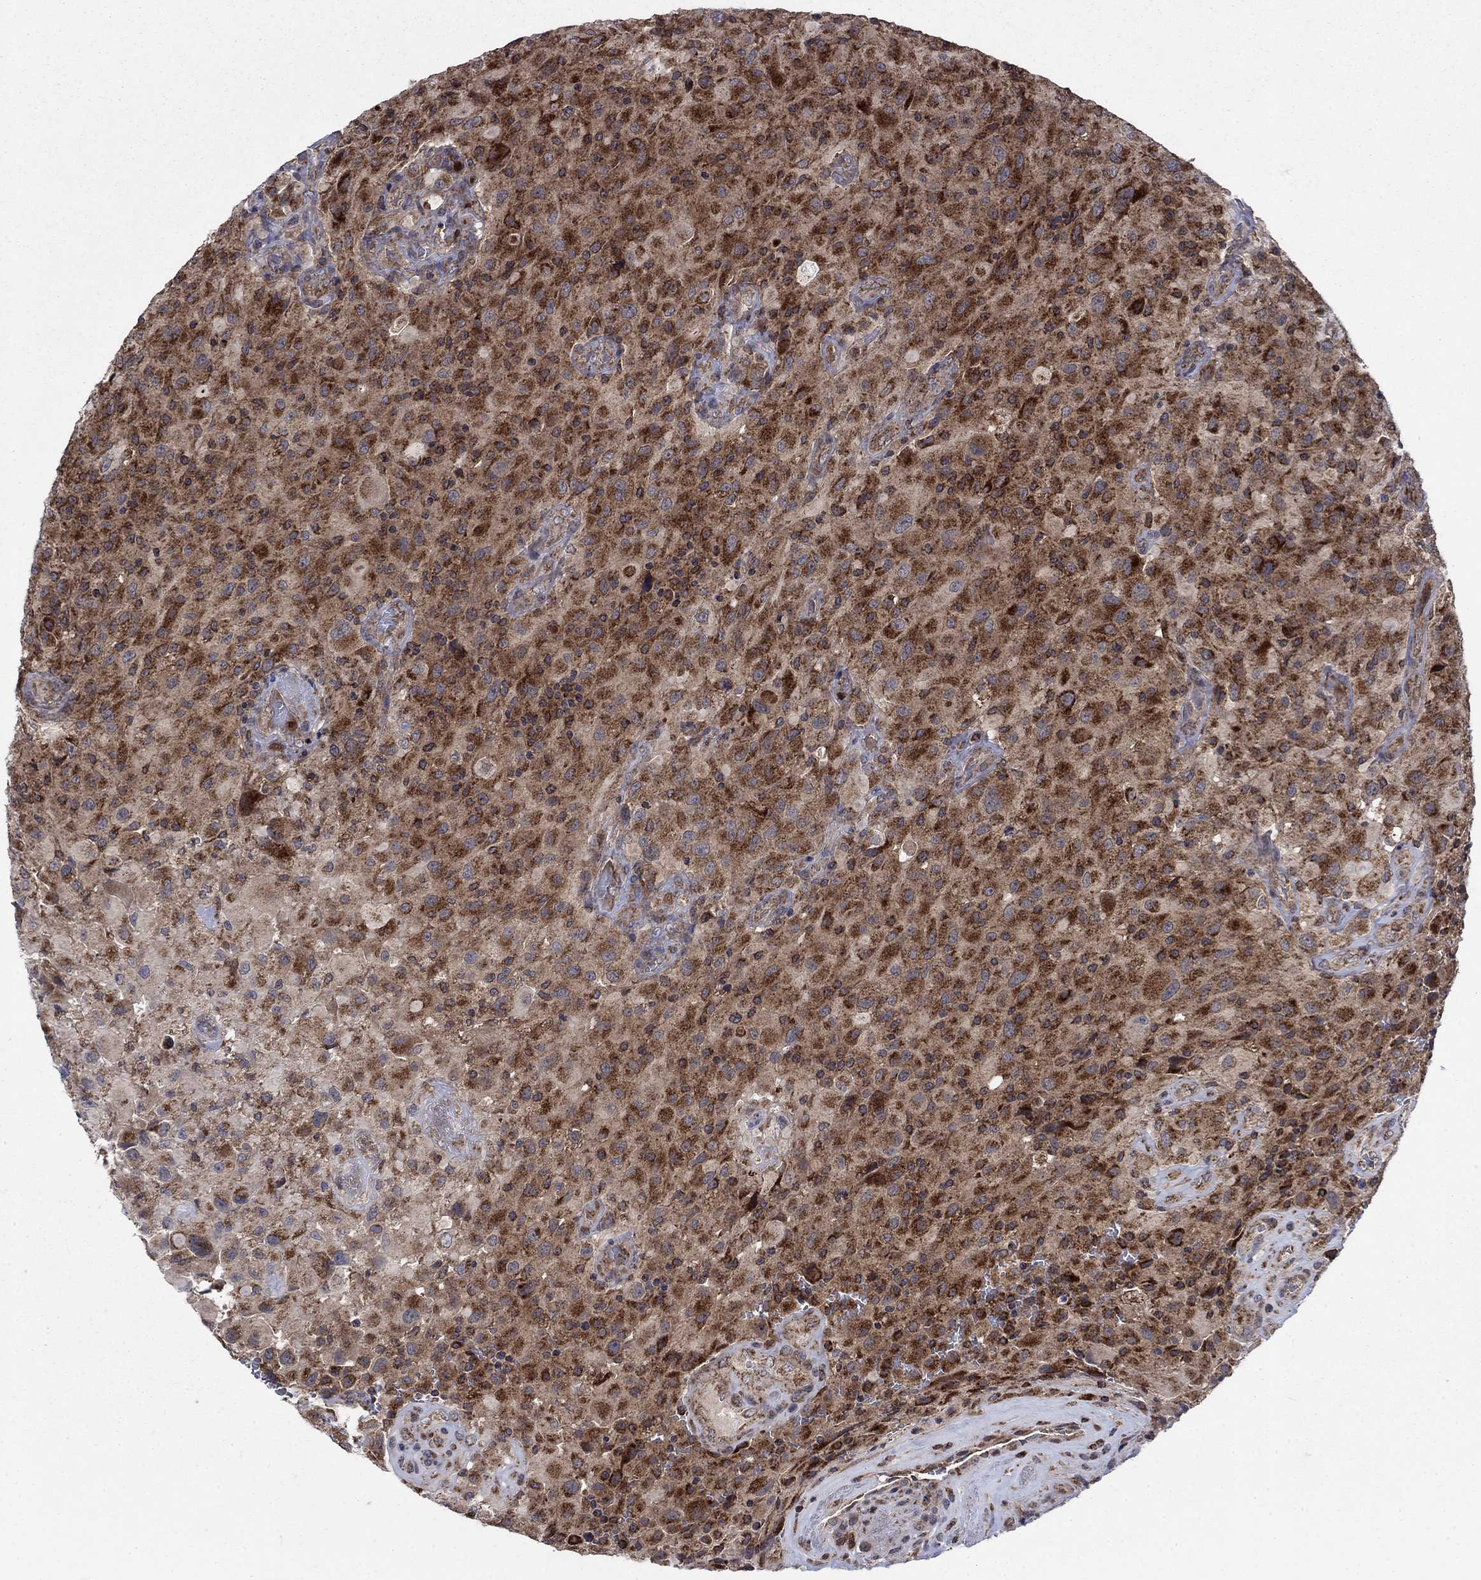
{"staining": {"intensity": "strong", "quantity": ">75%", "location": "cytoplasmic/membranous"}, "tissue": "glioma", "cell_type": "Tumor cells", "image_type": "cancer", "snomed": [{"axis": "morphology", "description": "Glioma, malignant, High grade"}, {"axis": "topography", "description": "Cerebral cortex"}], "caption": "The histopathology image demonstrates staining of malignant glioma (high-grade), revealing strong cytoplasmic/membranous protein positivity (brown color) within tumor cells. Using DAB (brown) and hematoxylin (blue) stains, captured at high magnification using brightfield microscopy.", "gene": "RNF19B", "patient": {"sex": "male", "age": 35}}